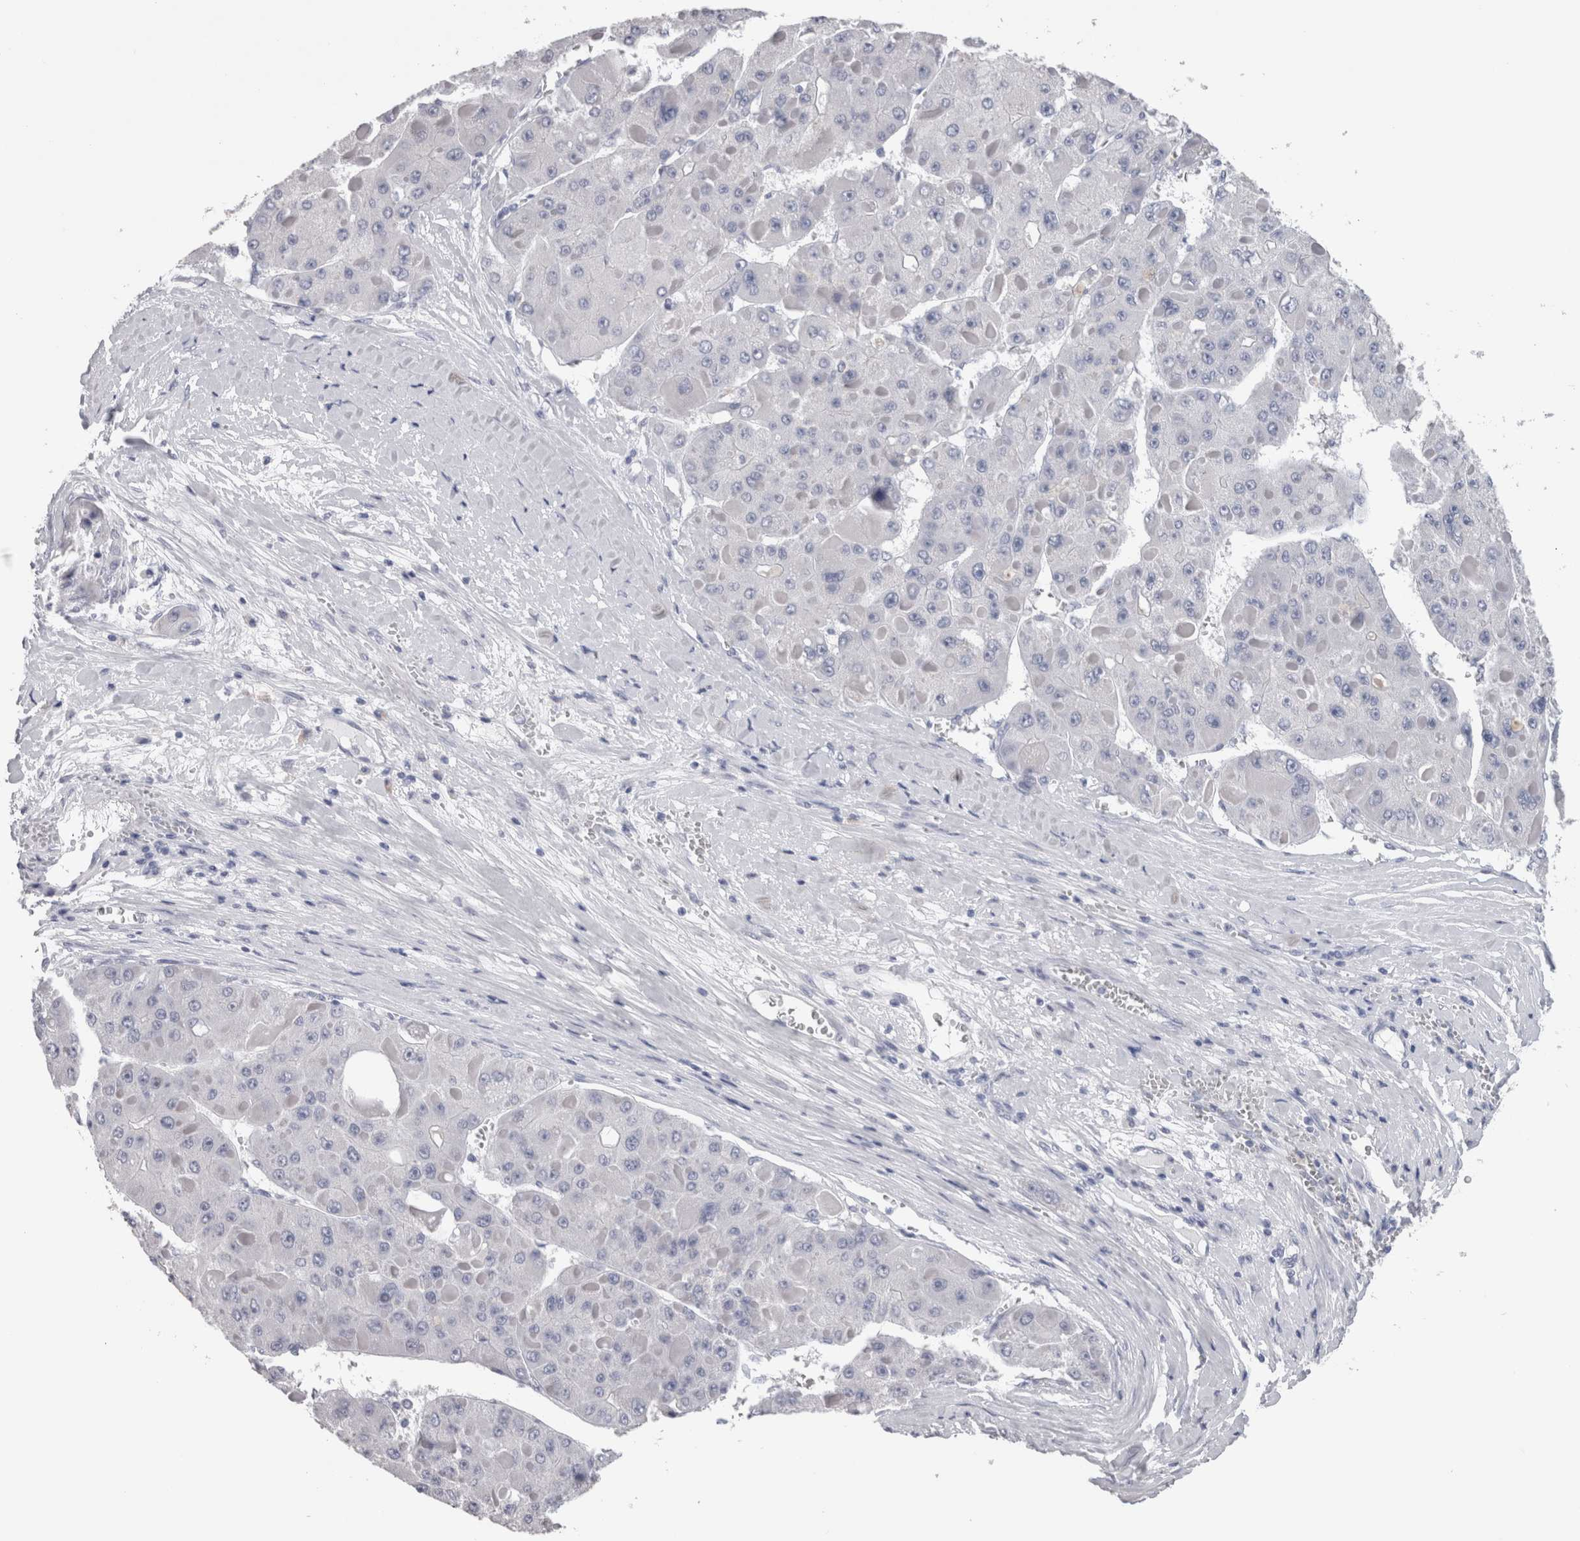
{"staining": {"intensity": "negative", "quantity": "none", "location": "none"}, "tissue": "liver cancer", "cell_type": "Tumor cells", "image_type": "cancer", "snomed": [{"axis": "morphology", "description": "Carcinoma, Hepatocellular, NOS"}, {"axis": "topography", "description": "Liver"}], "caption": "Human liver hepatocellular carcinoma stained for a protein using IHC displays no positivity in tumor cells.", "gene": "CA8", "patient": {"sex": "female", "age": 73}}